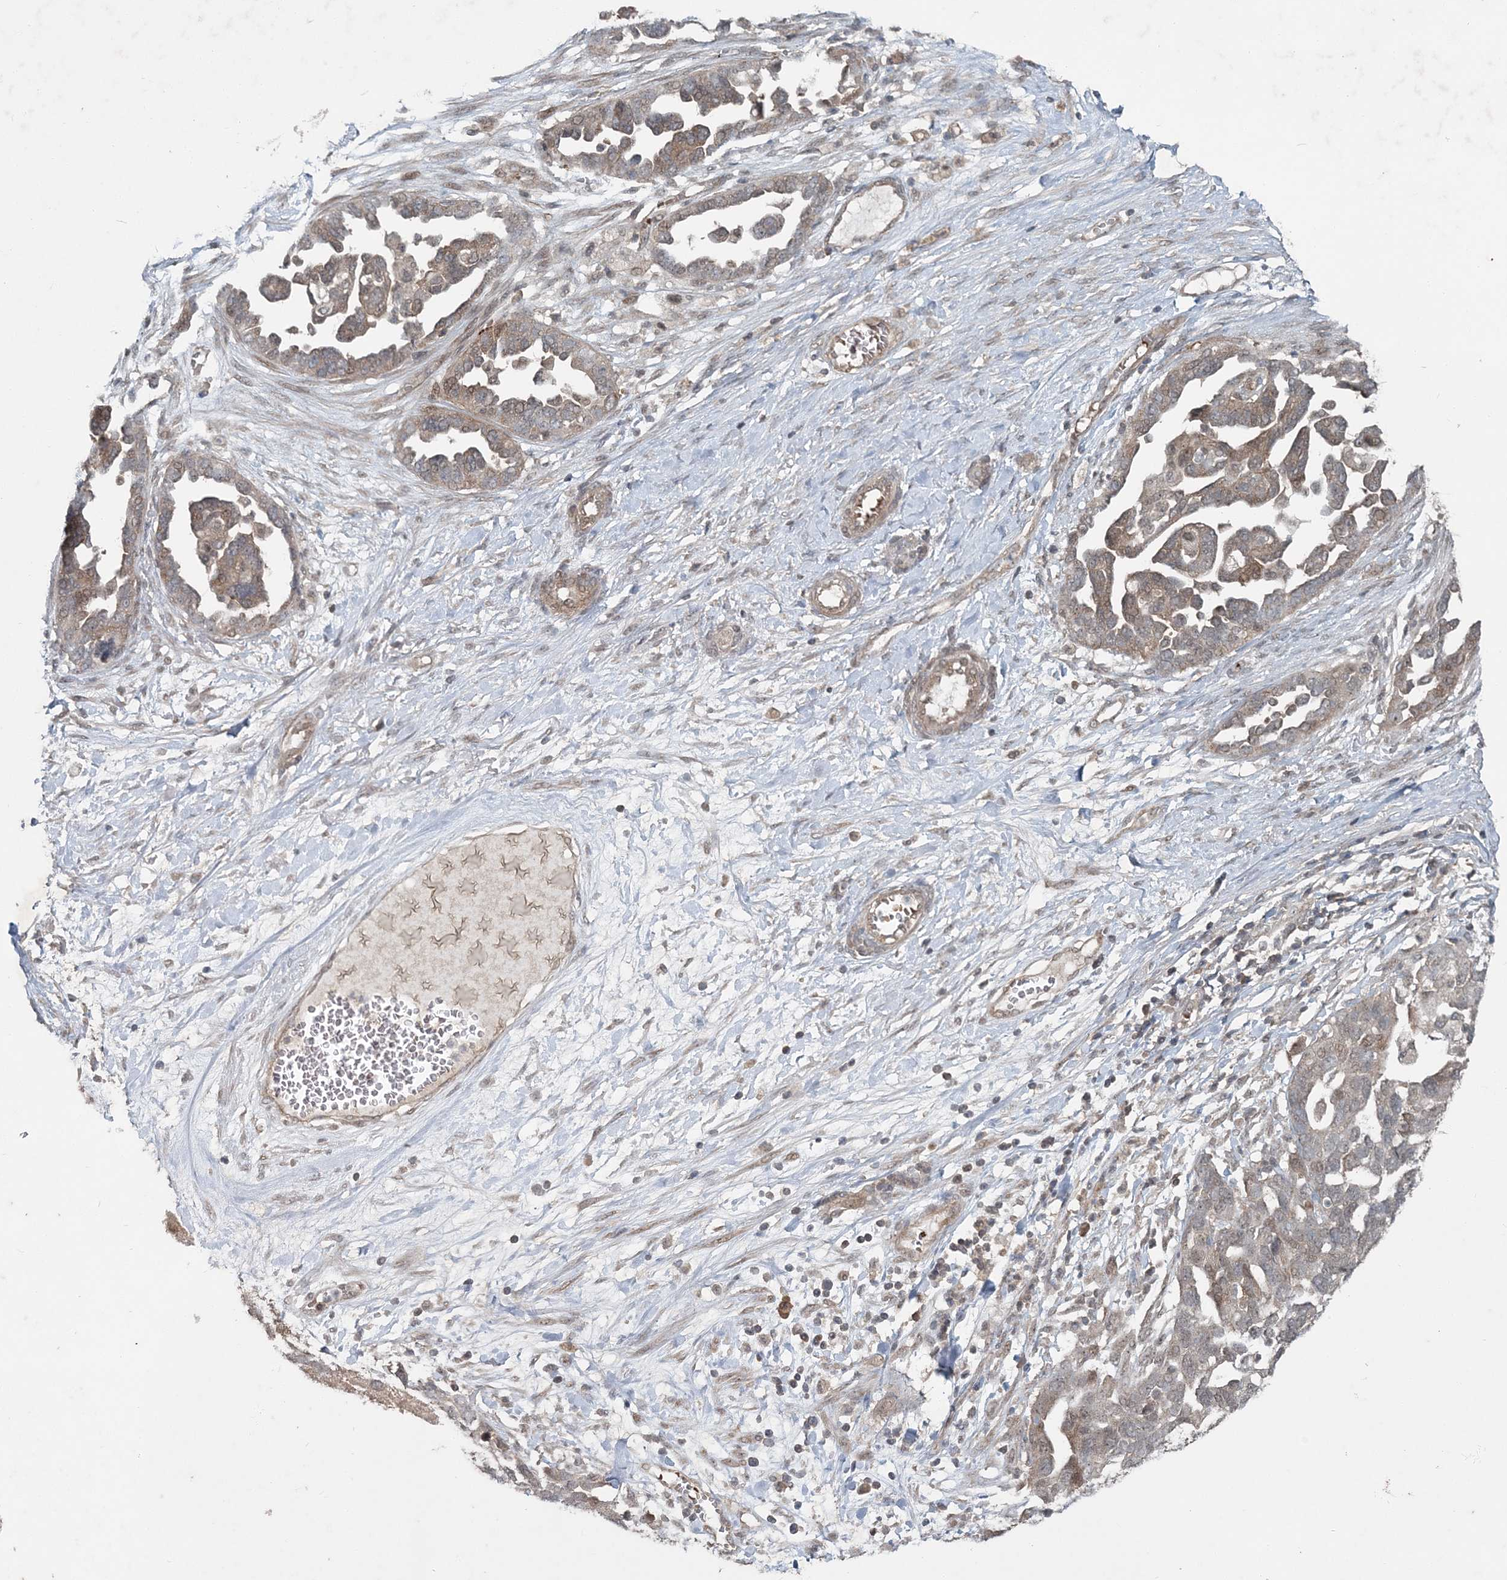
{"staining": {"intensity": "weak", "quantity": "25%-75%", "location": "cytoplasmic/membranous,nuclear"}, "tissue": "ovarian cancer", "cell_type": "Tumor cells", "image_type": "cancer", "snomed": [{"axis": "morphology", "description": "Cystadenocarcinoma, serous, NOS"}, {"axis": "topography", "description": "Ovary"}], "caption": "Ovarian cancer (serous cystadenocarcinoma) was stained to show a protein in brown. There is low levels of weak cytoplasmic/membranous and nuclear expression in approximately 25%-75% of tumor cells. (DAB (3,3'-diaminobenzidine) IHC, brown staining for protein, blue staining for nuclei).", "gene": "FBXL17", "patient": {"sex": "female", "age": 54}}